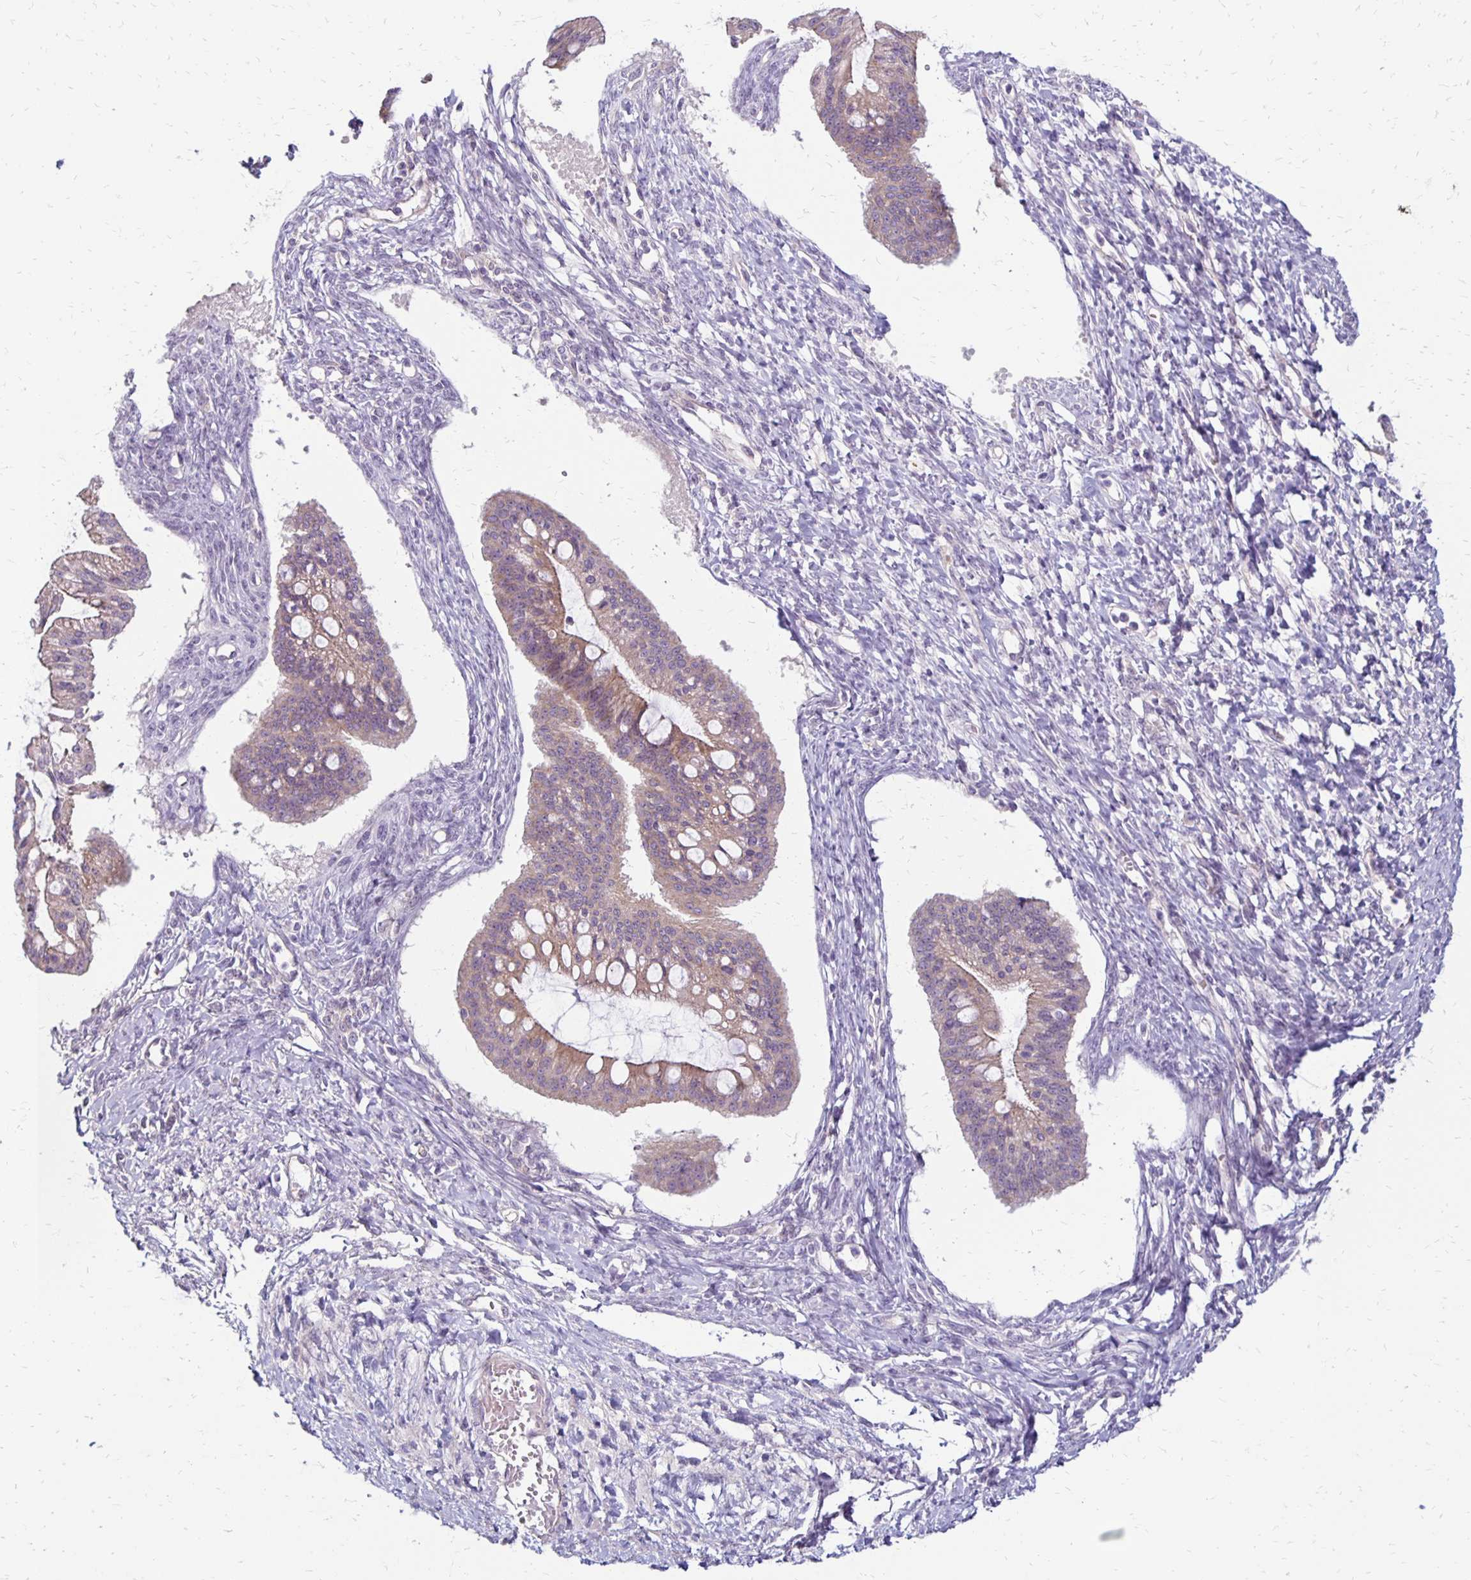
{"staining": {"intensity": "weak", "quantity": "25%-75%", "location": "cytoplasmic/membranous"}, "tissue": "ovarian cancer", "cell_type": "Tumor cells", "image_type": "cancer", "snomed": [{"axis": "morphology", "description": "Cystadenocarcinoma, mucinous, NOS"}, {"axis": "topography", "description": "Ovary"}], "caption": "This is an image of immunohistochemistry (IHC) staining of ovarian cancer, which shows weak staining in the cytoplasmic/membranous of tumor cells.", "gene": "KATNBL1", "patient": {"sex": "female", "age": 73}}